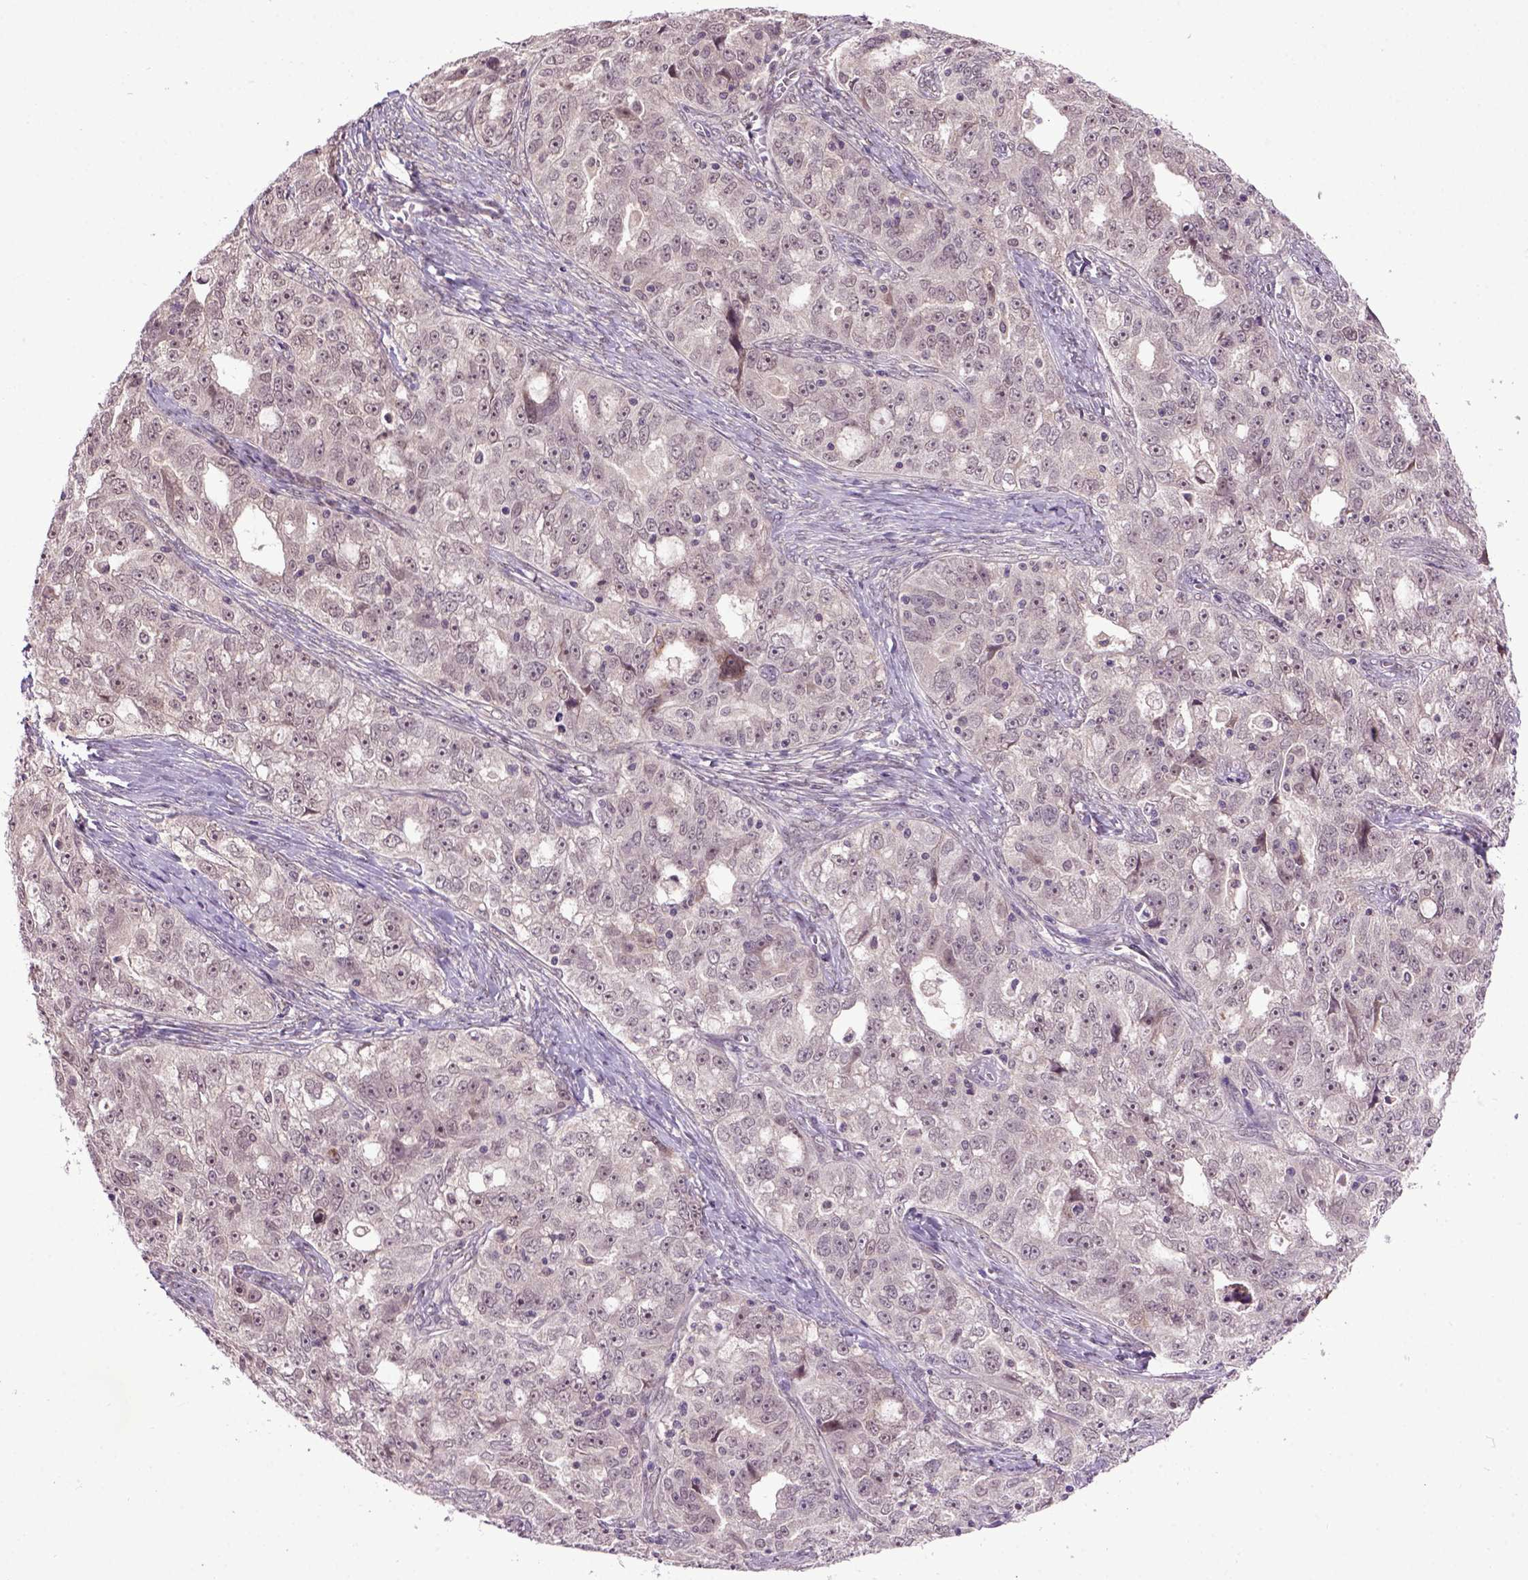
{"staining": {"intensity": "negative", "quantity": "none", "location": "none"}, "tissue": "ovarian cancer", "cell_type": "Tumor cells", "image_type": "cancer", "snomed": [{"axis": "morphology", "description": "Cystadenocarcinoma, serous, NOS"}, {"axis": "topography", "description": "Ovary"}], "caption": "Human ovarian serous cystadenocarcinoma stained for a protein using IHC displays no positivity in tumor cells.", "gene": "RAB43", "patient": {"sex": "female", "age": 51}}